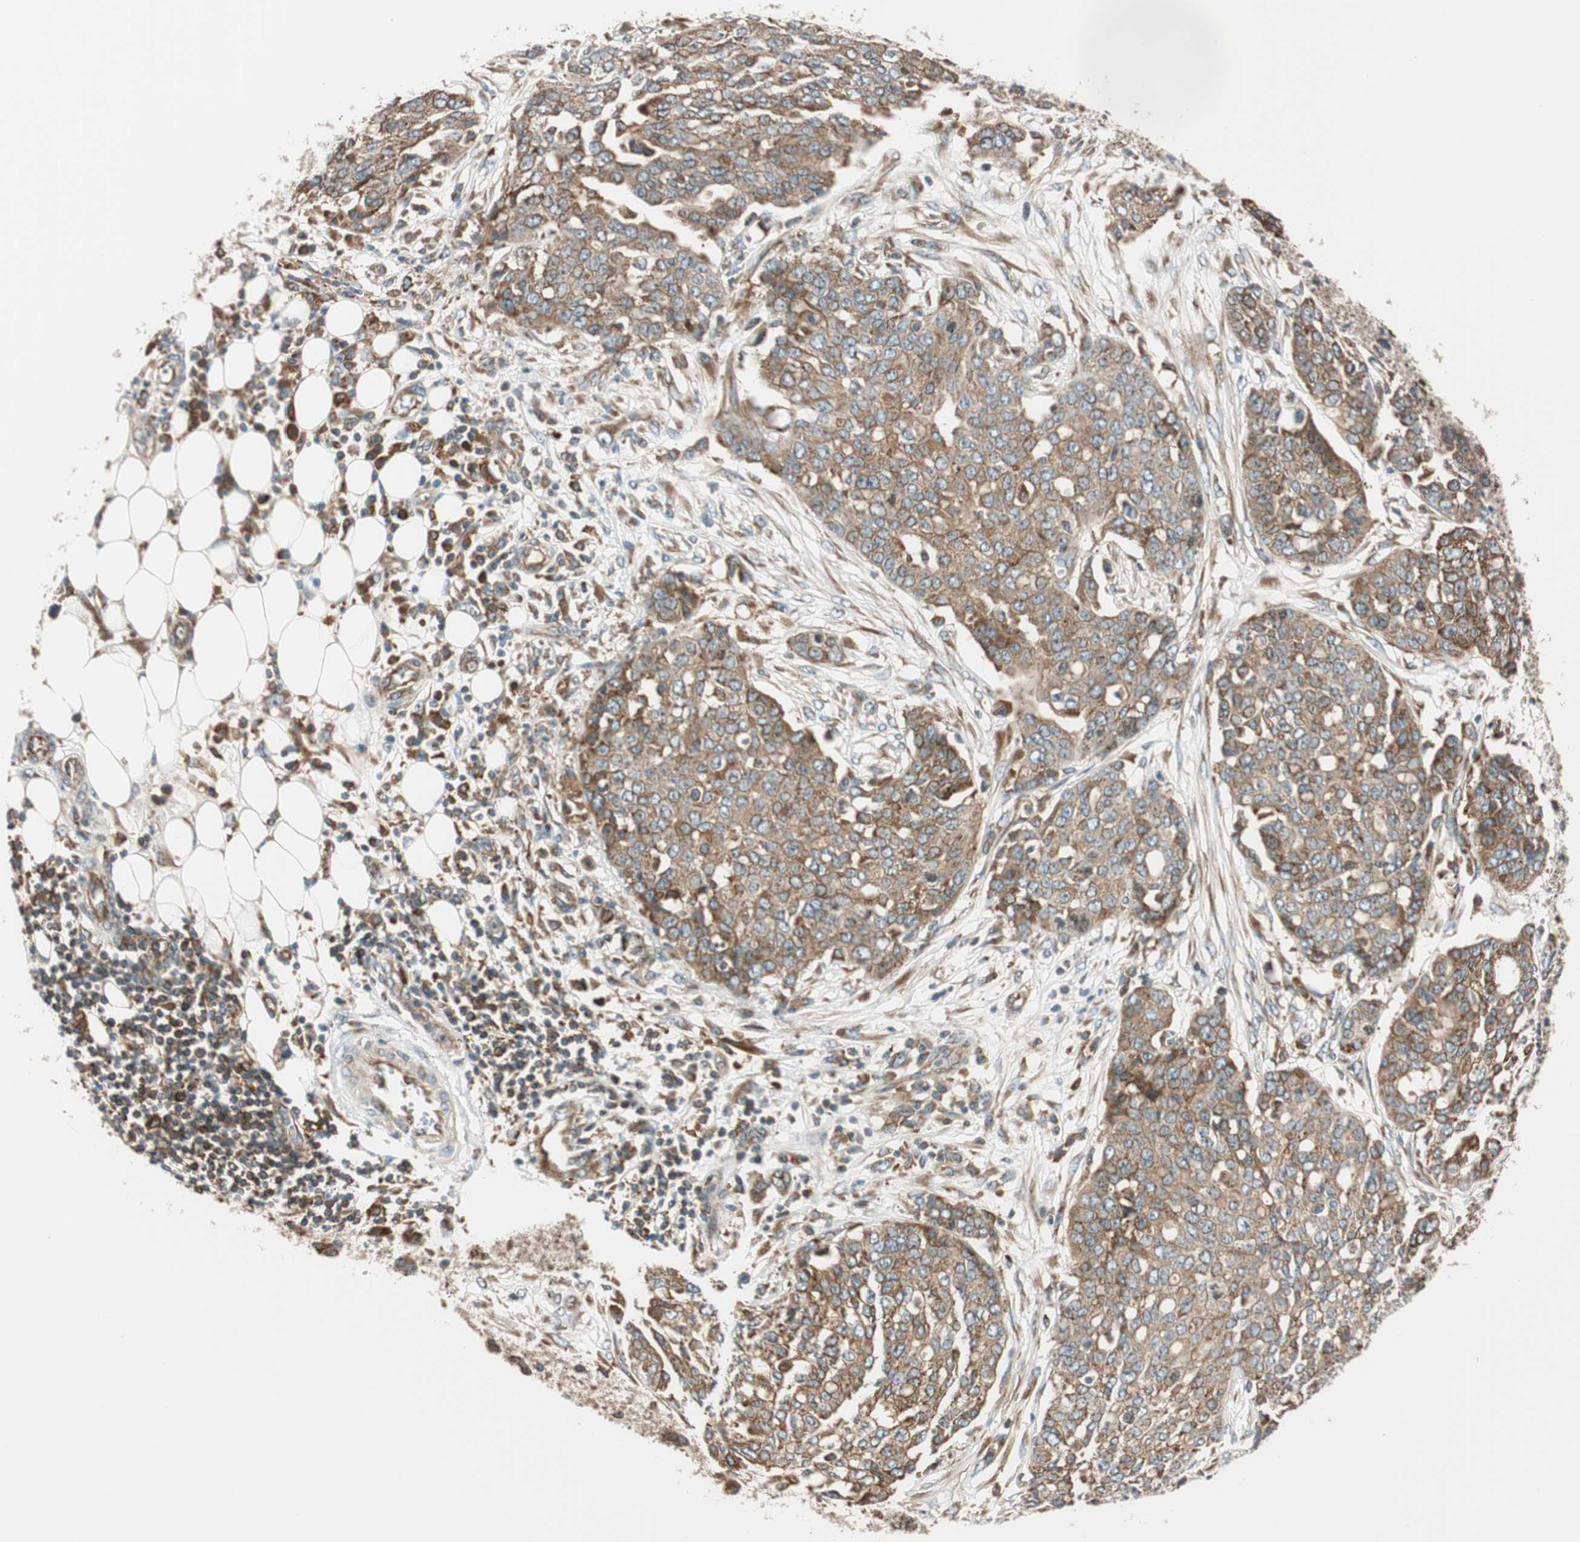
{"staining": {"intensity": "moderate", "quantity": ">75%", "location": "cytoplasmic/membranous"}, "tissue": "ovarian cancer", "cell_type": "Tumor cells", "image_type": "cancer", "snomed": [{"axis": "morphology", "description": "Cystadenocarcinoma, serous, NOS"}, {"axis": "topography", "description": "Soft tissue"}, {"axis": "topography", "description": "Ovary"}], "caption": "Moderate cytoplasmic/membranous expression is identified in about >75% of tumor cells in ovarian serous cystadenocarcinoma.", "gene": "ABI1", "patient": {"sex": "female", "age": 57}}